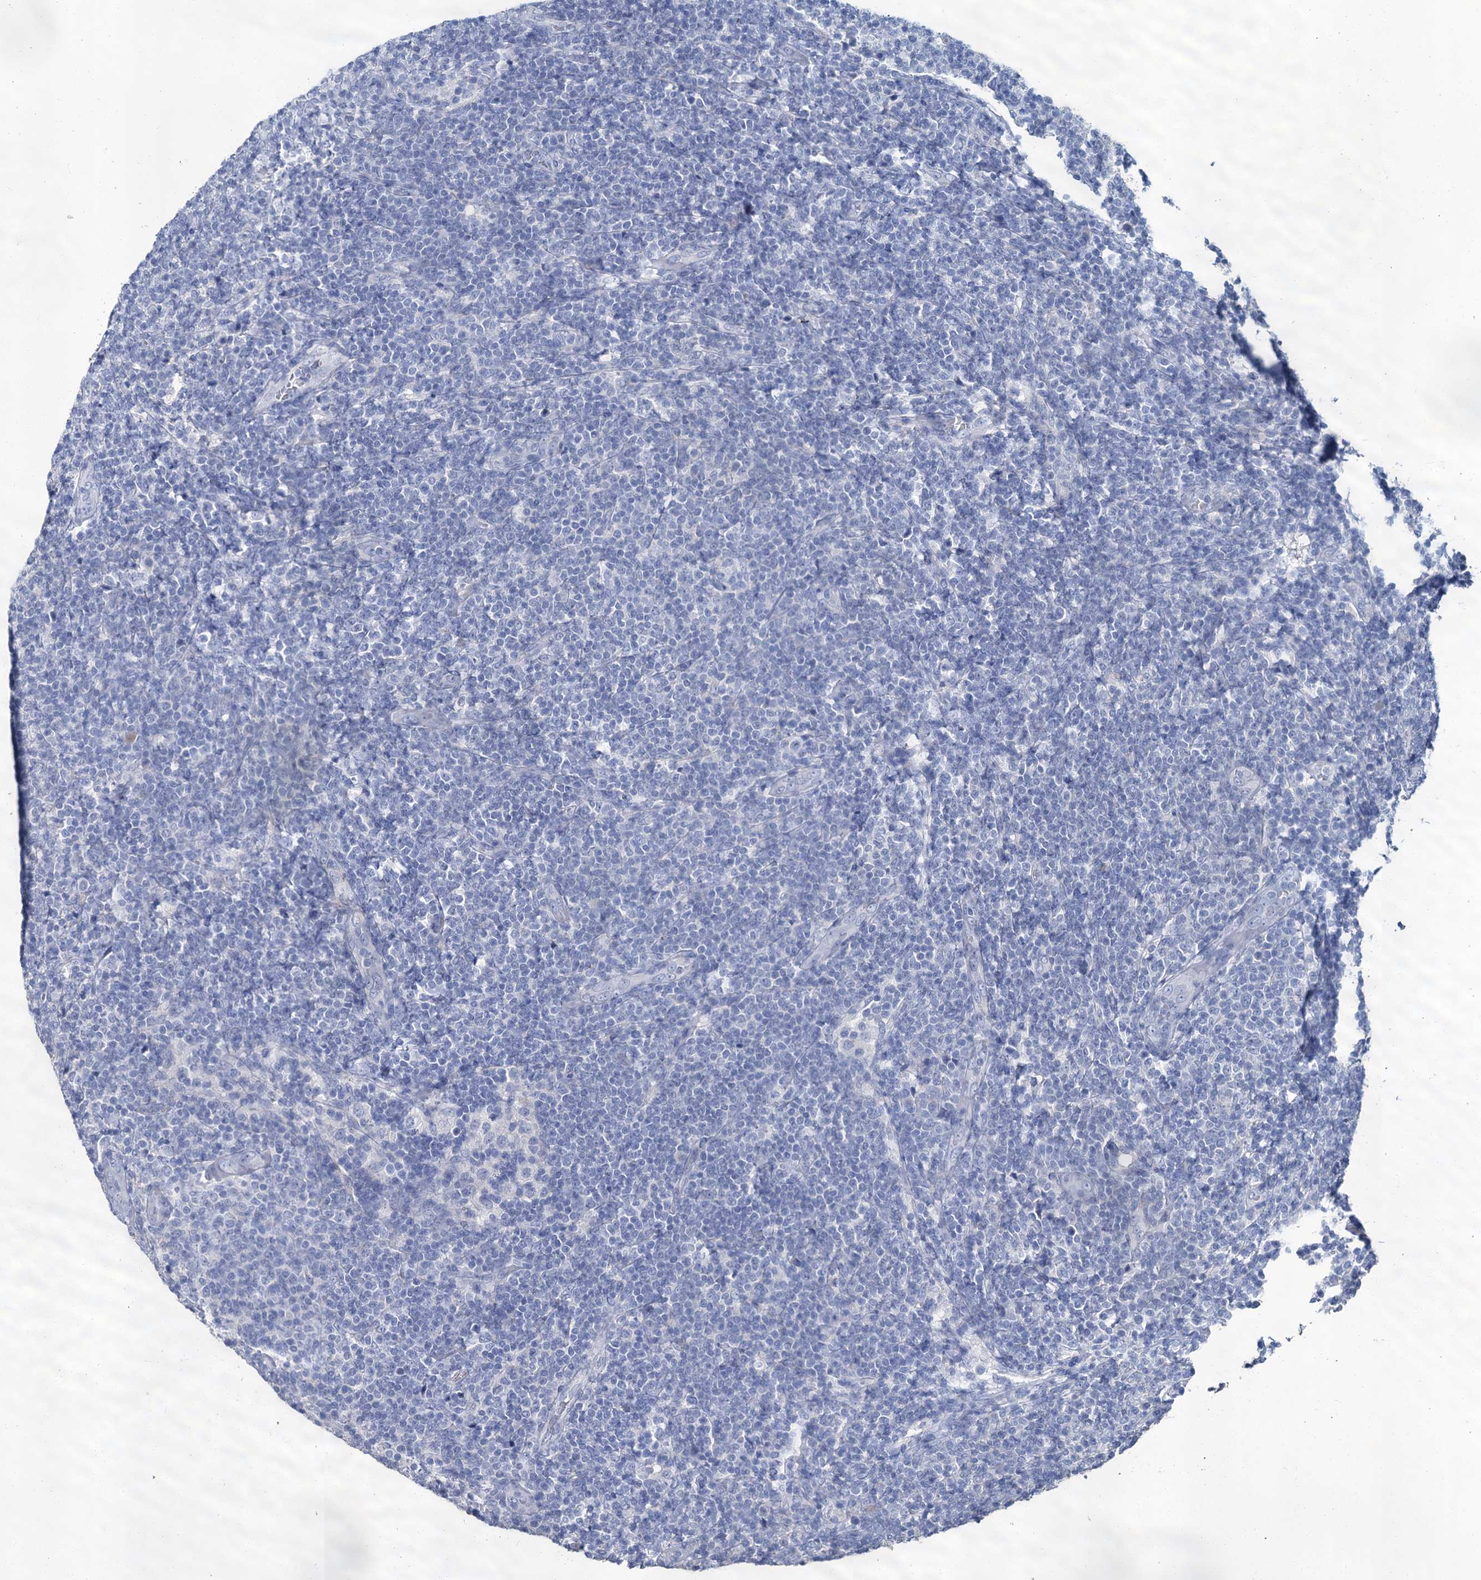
{"staining": {"intensity": "negative", "quantity": "none", "location": "none"}, "tissue": "lymphoma", "cell_type": "Tumor cells", "image_type": "cancer", "snomed": [{"axis": "morphology", "description": "Malignant lymphoma, non-Hodgkin's type, Low grade"}, {"axis": "topography", "description": "Lymph node"}], "caption": "Protein analysis of lymphoma demonstrates no significant staining in tumor cells.", "gene": "SNCB", "patient": {"sex": "male", "age": 66}}